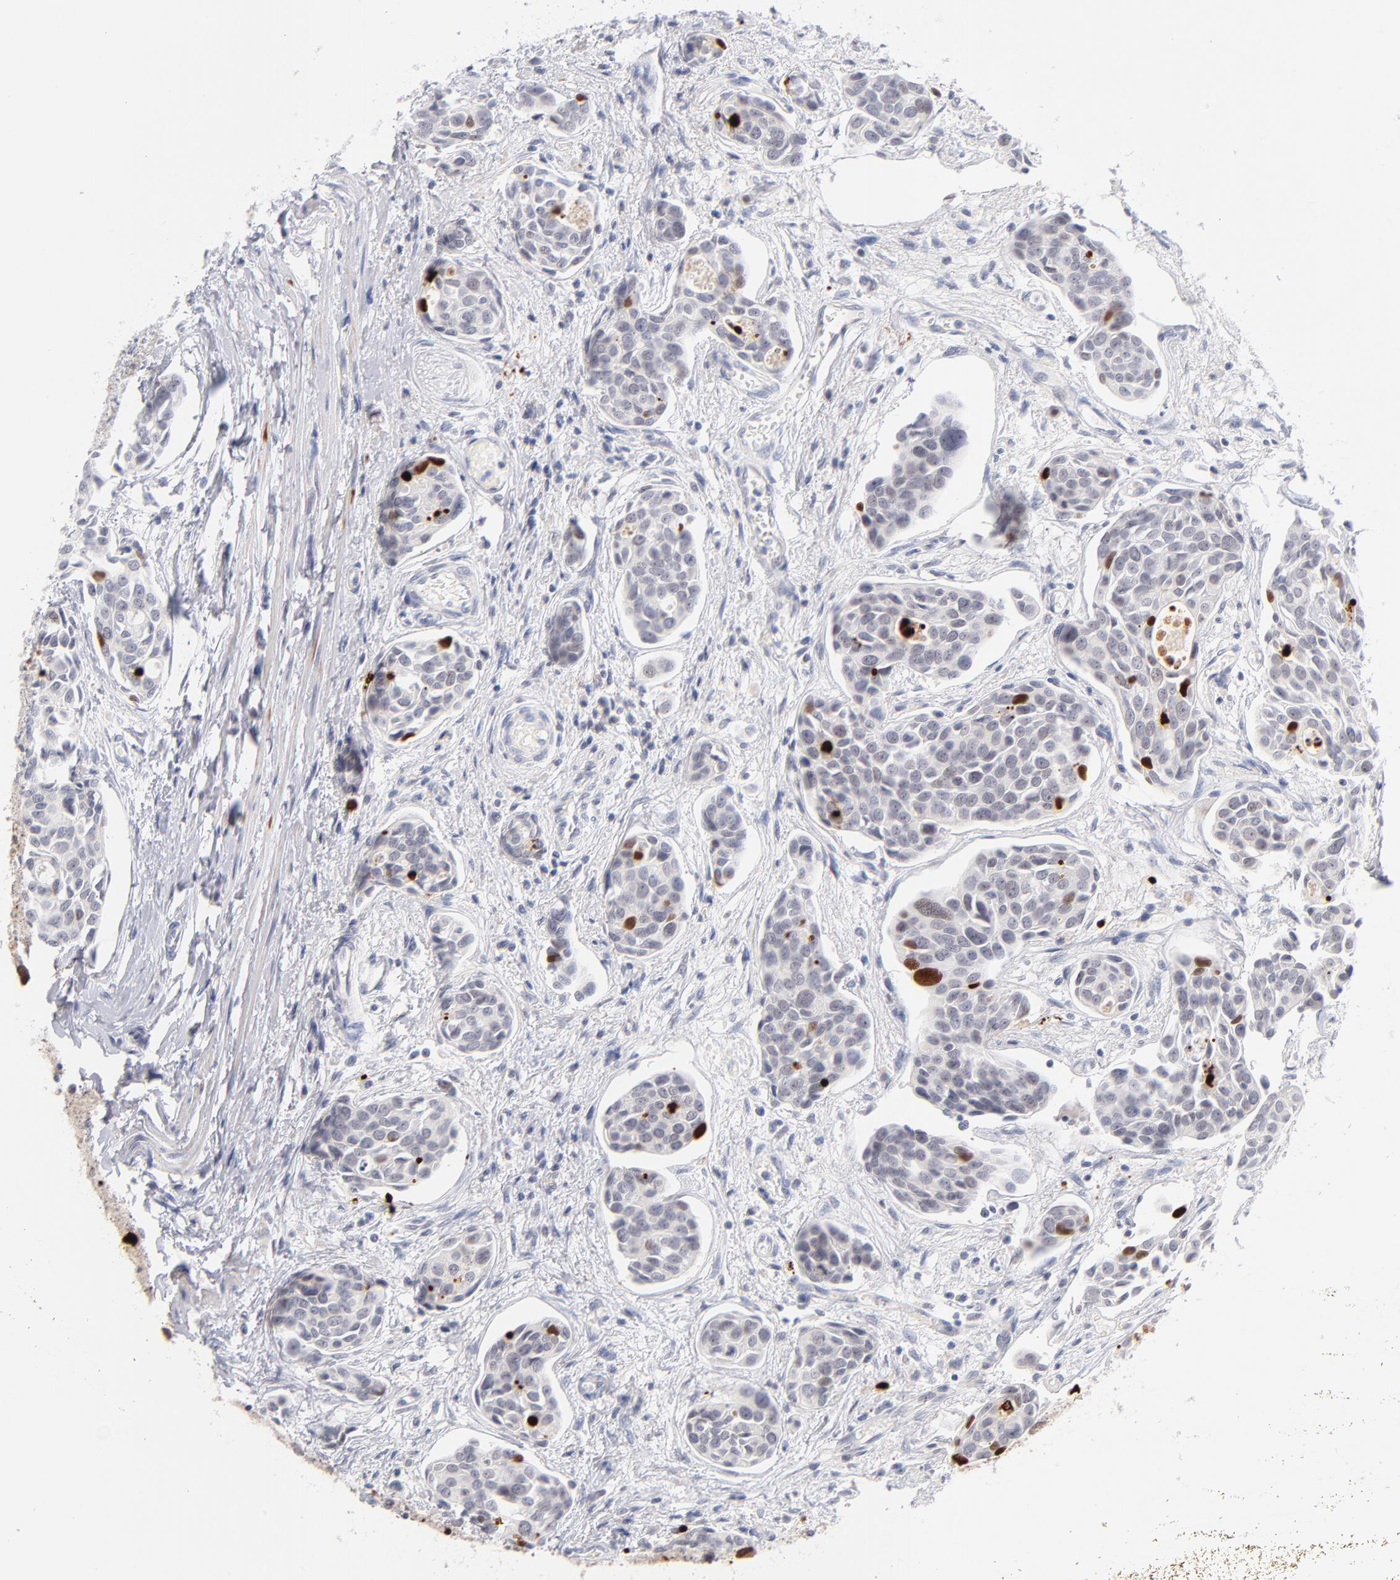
{"staining": {"intensity": "moderate", "quantity": "<25%", "location": "nuclear"}, "tissue": "urothelial cancer", "cell_type": "Tumor cells", "image_type": "cancer", "snomed": [{"axis": "morphology", "description": "Urothelial carcinoma, High grade"}, {"axis": "topography", "description": "Urinary bladder"}], "caption": "Human urothelial cancer stained with a brown dye shows moderate nuclear positive expression in about <25% of tumor cells.", "gene": "PARP1", "patient": {"sex": "male", "age": 78}}